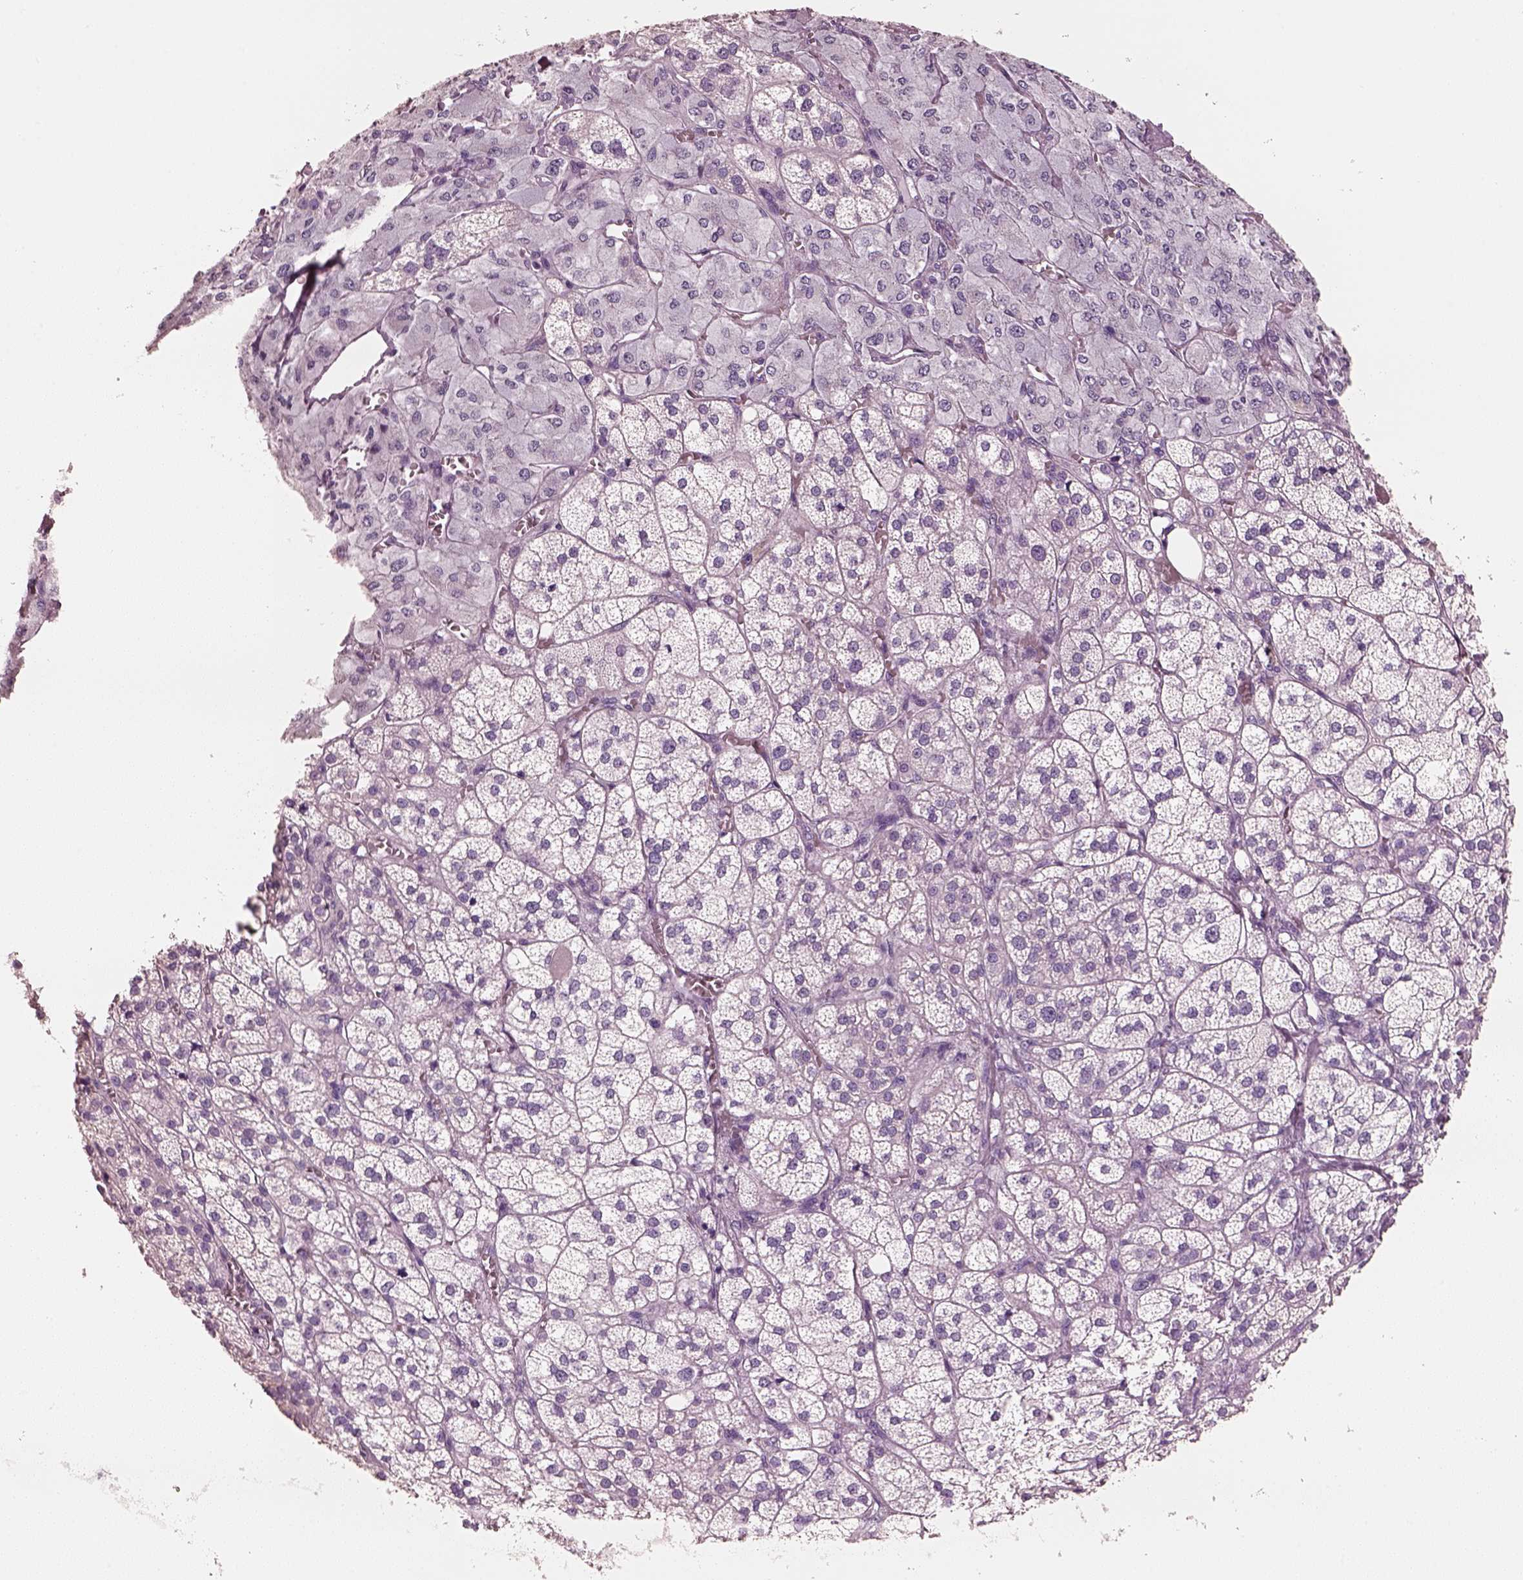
{"staining": {"intensity": "negative", "quantity": "none", "location": "none"}, "tissue": "adrenal gland", "cell_type": "Glandular cells", "image_type": "normal", "snomed": [{"axis": "morphology", "description": "Normal tissue, NOS"}, {"axis": "topography", "description": "Adrenal gland"}], "caption": "DAB immunohistochemical staining of unremarkable human adrenal gland displays no significant staining in glandular cells. The staining was performed using DAB to visualize the protein expression in brown, while the nuclei were stained in blue with hematoxylin (Magnification: 20x).", "gene": "PNOC", "patient": {"sex": "female", "age": 60}}